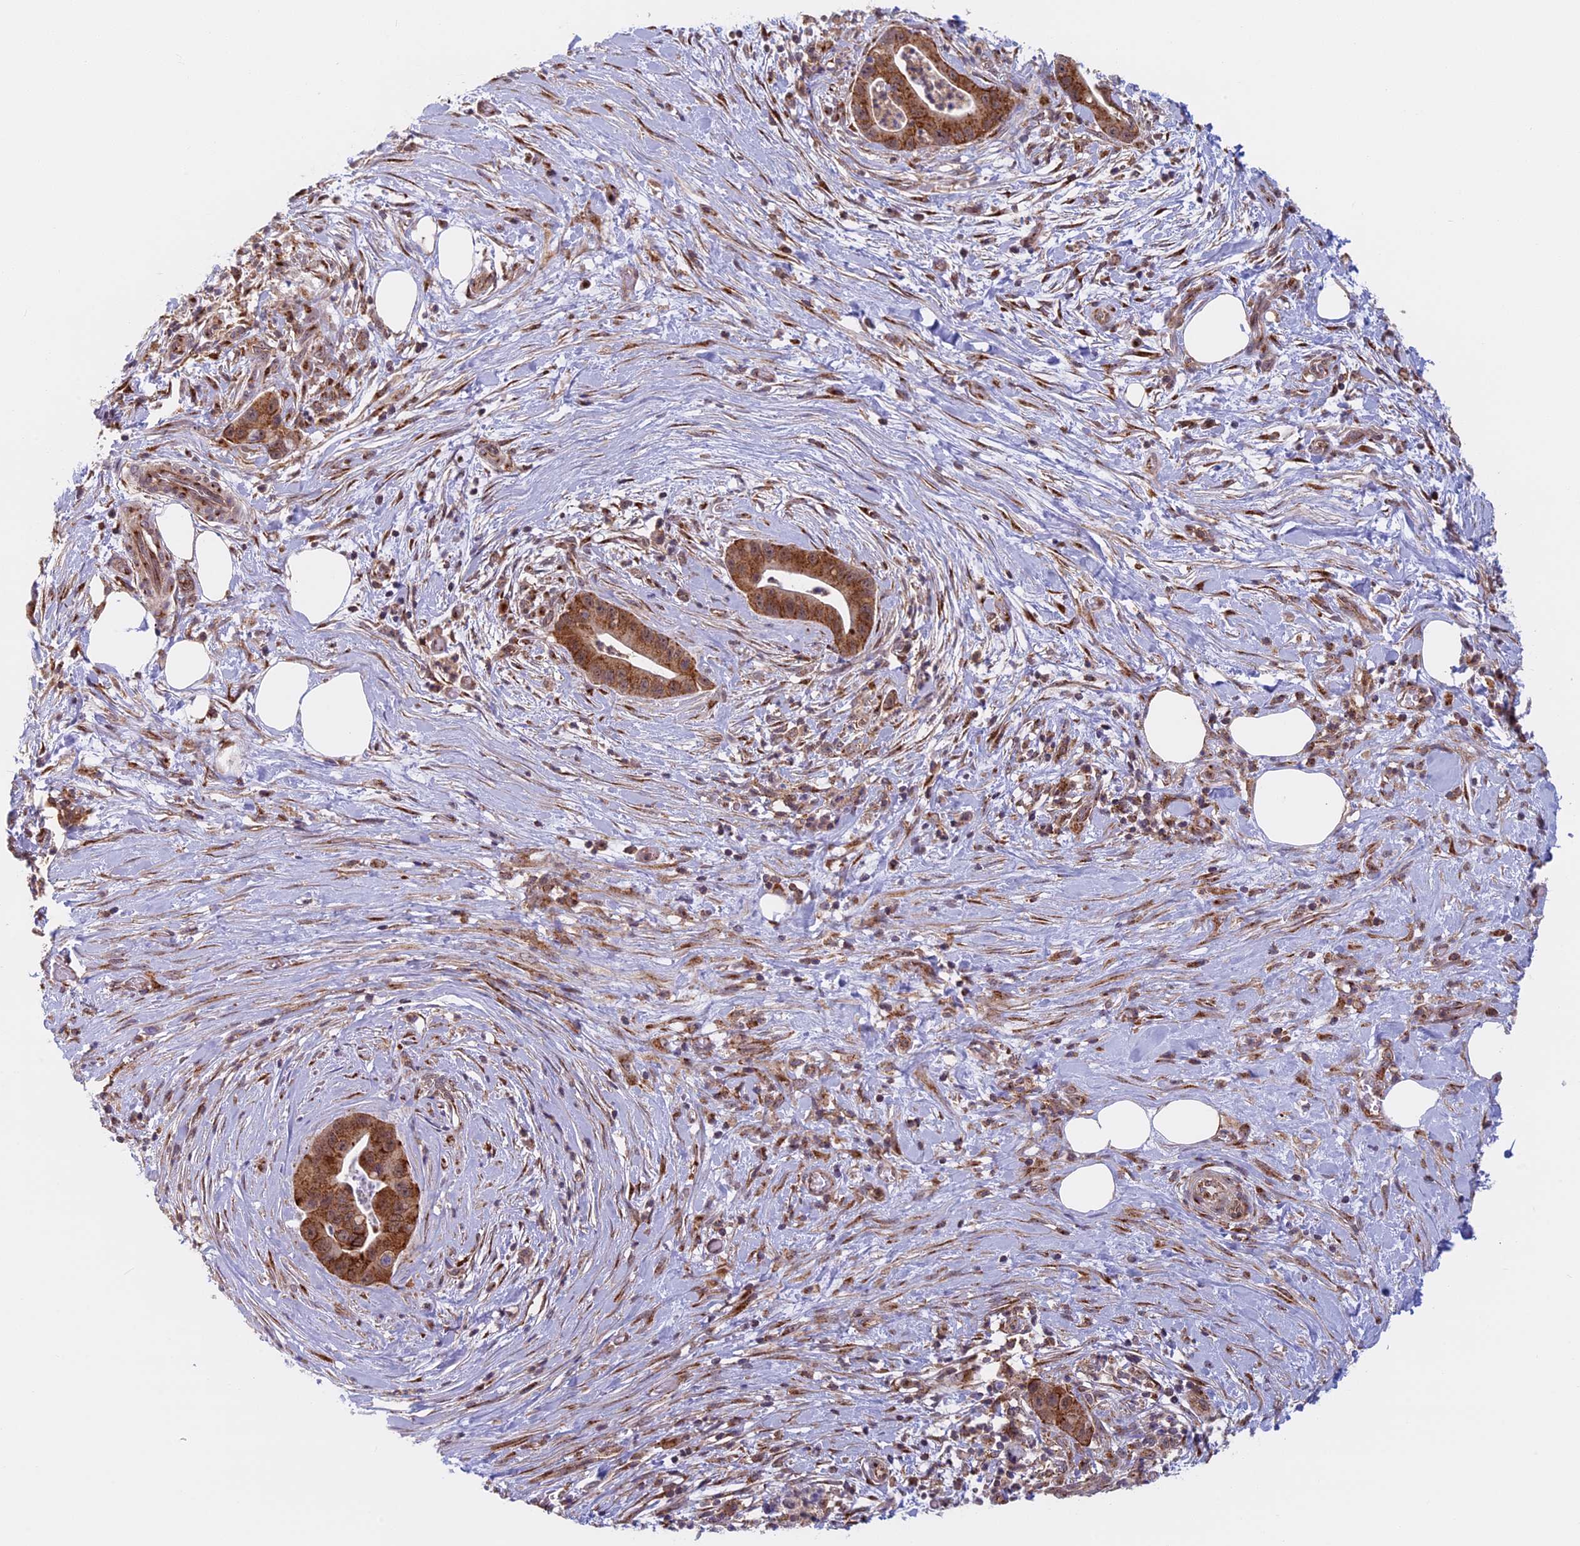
{"staining": {"intensity": "moderate", "quantity": ">75%", "location": "cytoplasmic/membranous"}, "tissue": "pancreatic cancer", "cell_type": "Tumor cells", "image_type": "cancer", "snomed": [{"axis": "morphology", "description": "Adenocarcinoma, NOS"}, {"axis": "topography", "description": "Pancreas"}], "caption": "The histopathology image reveals a brown stain indicating the presence of a protein in the cytoplasmic/membranous of tumor cells in pancreatic adenocarcinoma.", "gene": "CLINT1", "patient": {"sex": "male", "age": 73}}